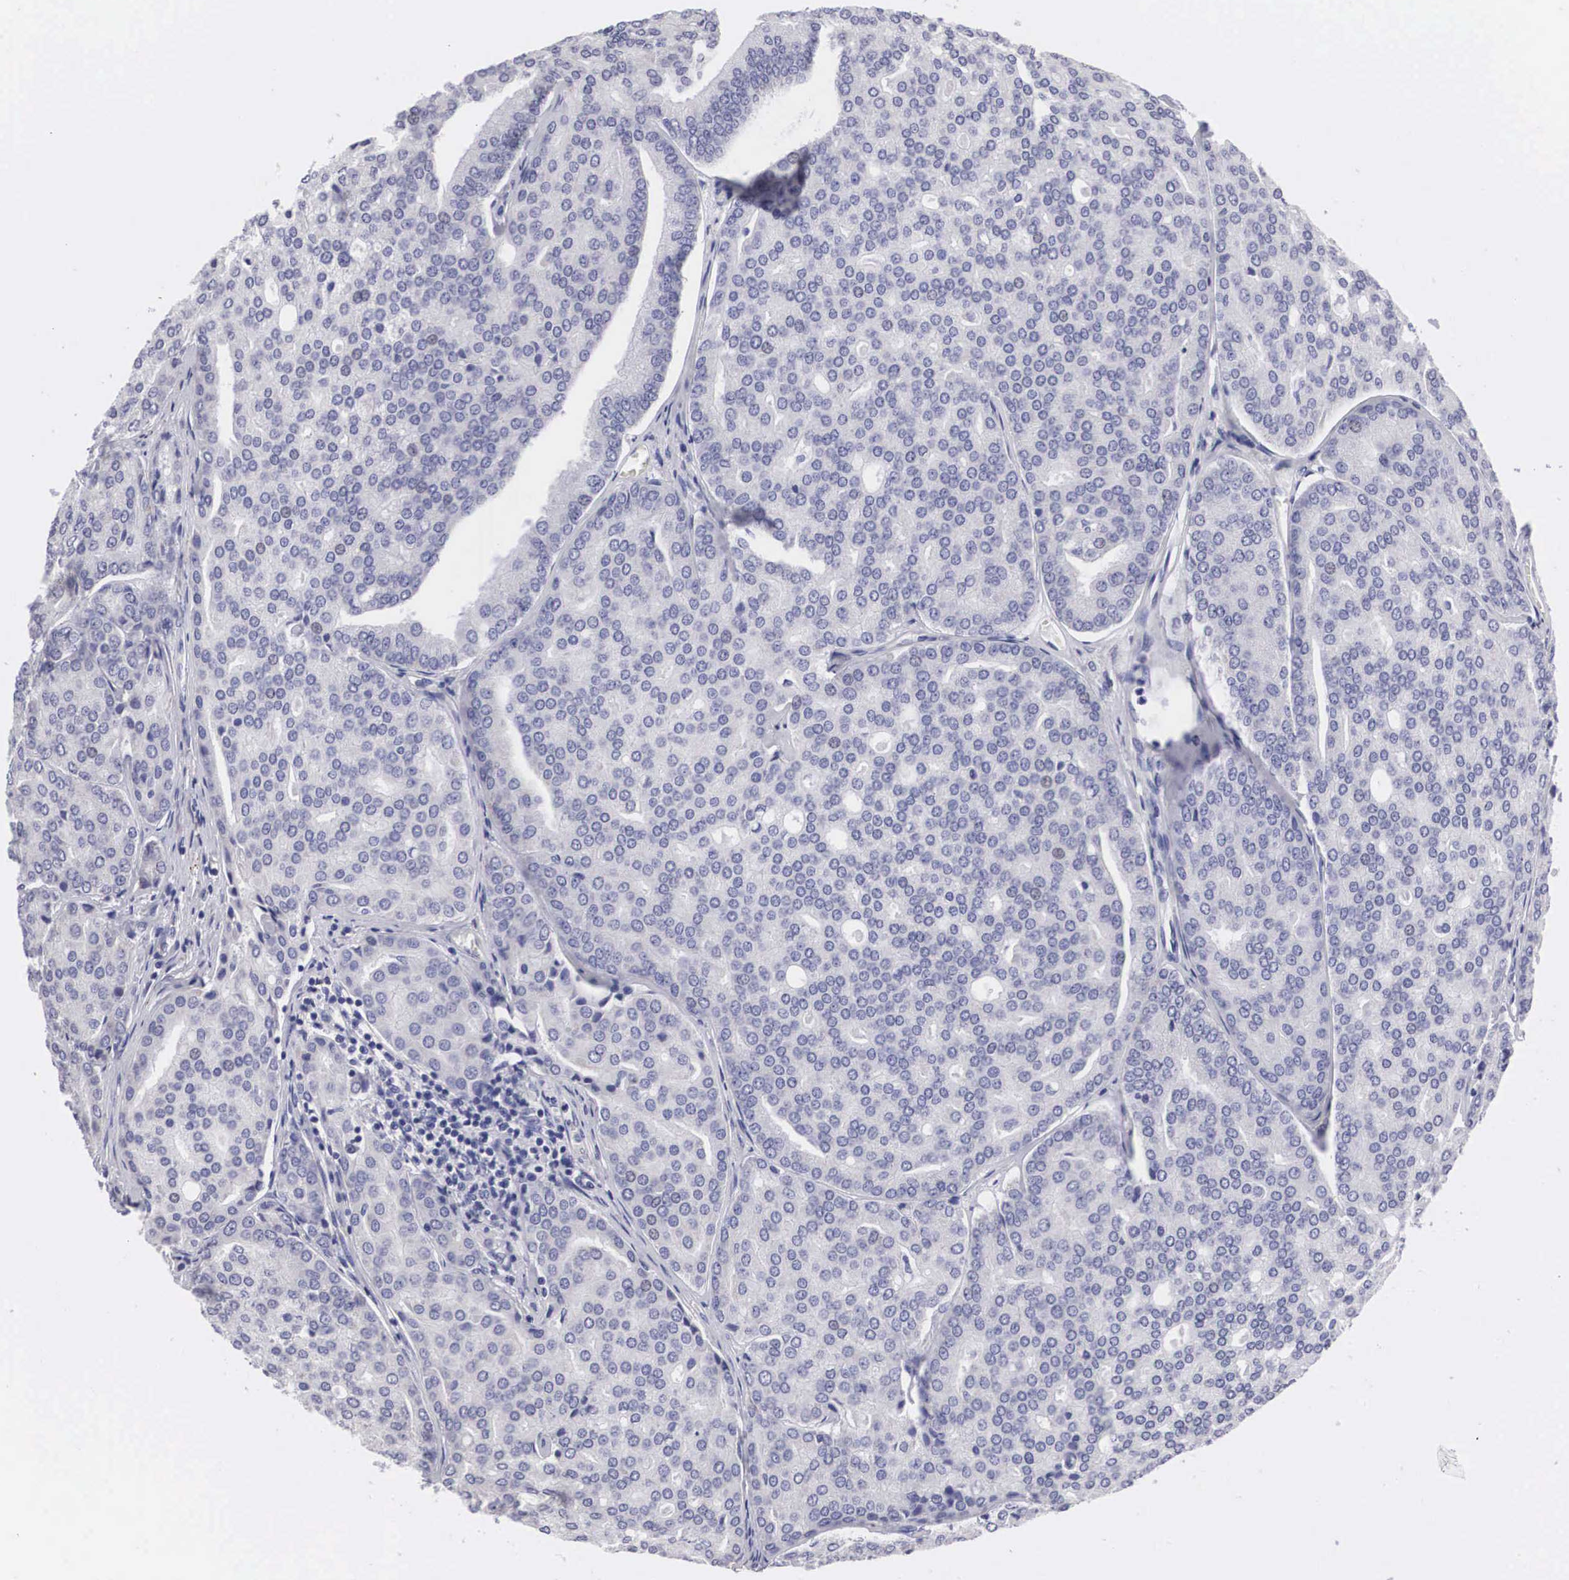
{"staining": {"intensity": "negative", "quantity": "none", "location": "none"}, "tissue": "prostate cancer", "cell_type": "Tumor cells", "image_type": "cancer", "snomed": [{"axis": "morphology", "description": "Adenocarcinoma, High grade"}, {"axis": "topography", "description": "Prostate"}], "caption": "Immunohistochemistry (IHC) image of neoplastic tissue: prostate cancer (high-grade adenocarcinoma) stained with DAB (3,3'-diaminobenzidine) reveals no significant protein staining in tumor cells.", "gene": "ARMCX3", "patient": {"sex": "male", "age": 64}}